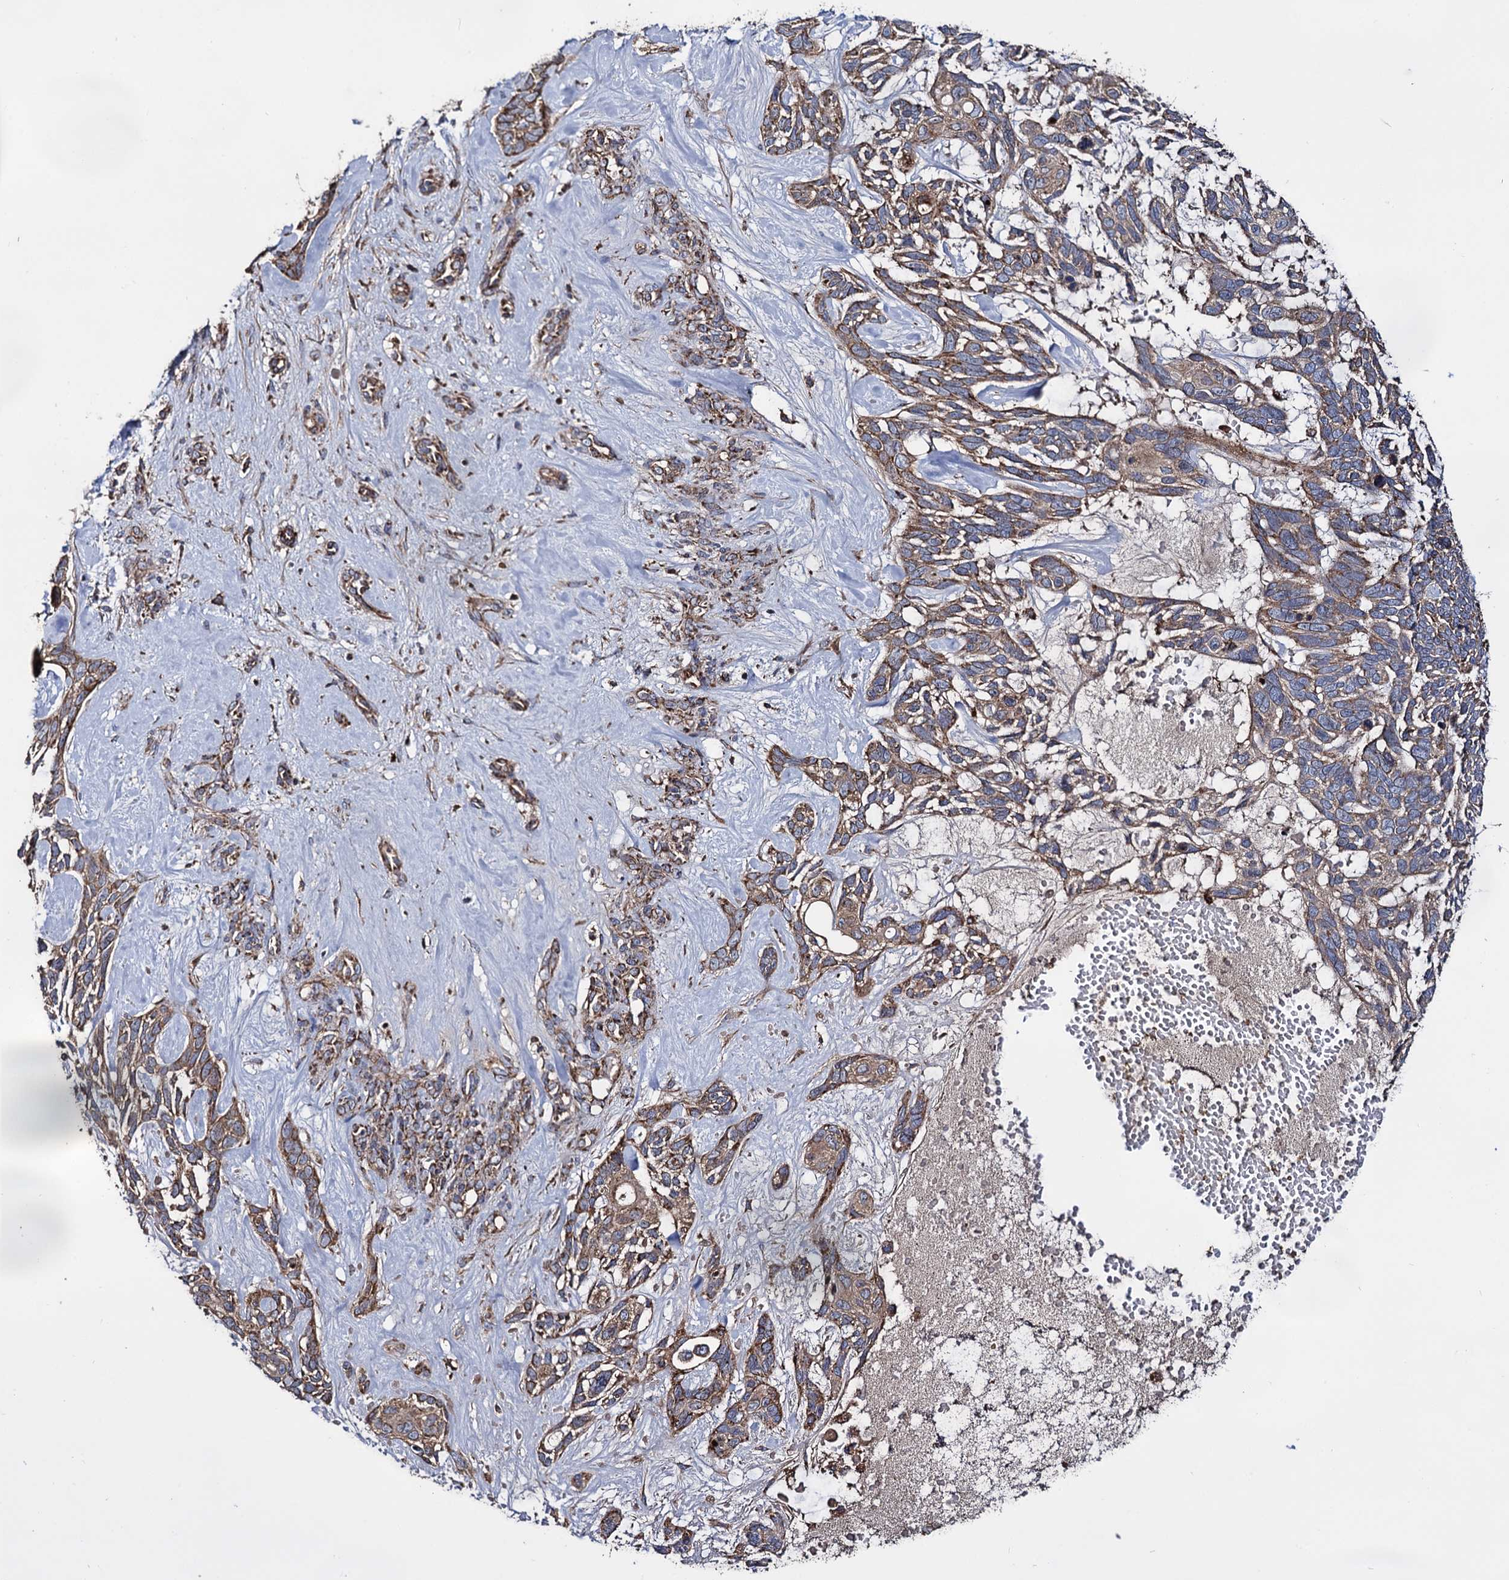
{"staining": {"intensity": "moderate", "quantity": ">75%", "location": "cytoplasmic/membranous"}, "tissue": "skin cancer", "cell_type": "Tumor cells", "image_type": "cancer", "snomed": [{"axis": "morphology", "description": "Basal cell carcinoma"}, {"axis": "topography", "description": "Skin"}], "caption": "This histopathology image displays skin cancer stained with IHC to label a protein in brown. The cytoplasmic/membranous of tumor cells show moderate positivity for the protein. Nuclei are counter-stained blue.", "gene": "IQCH", "patient": {"sex": "male", "age": 88}}